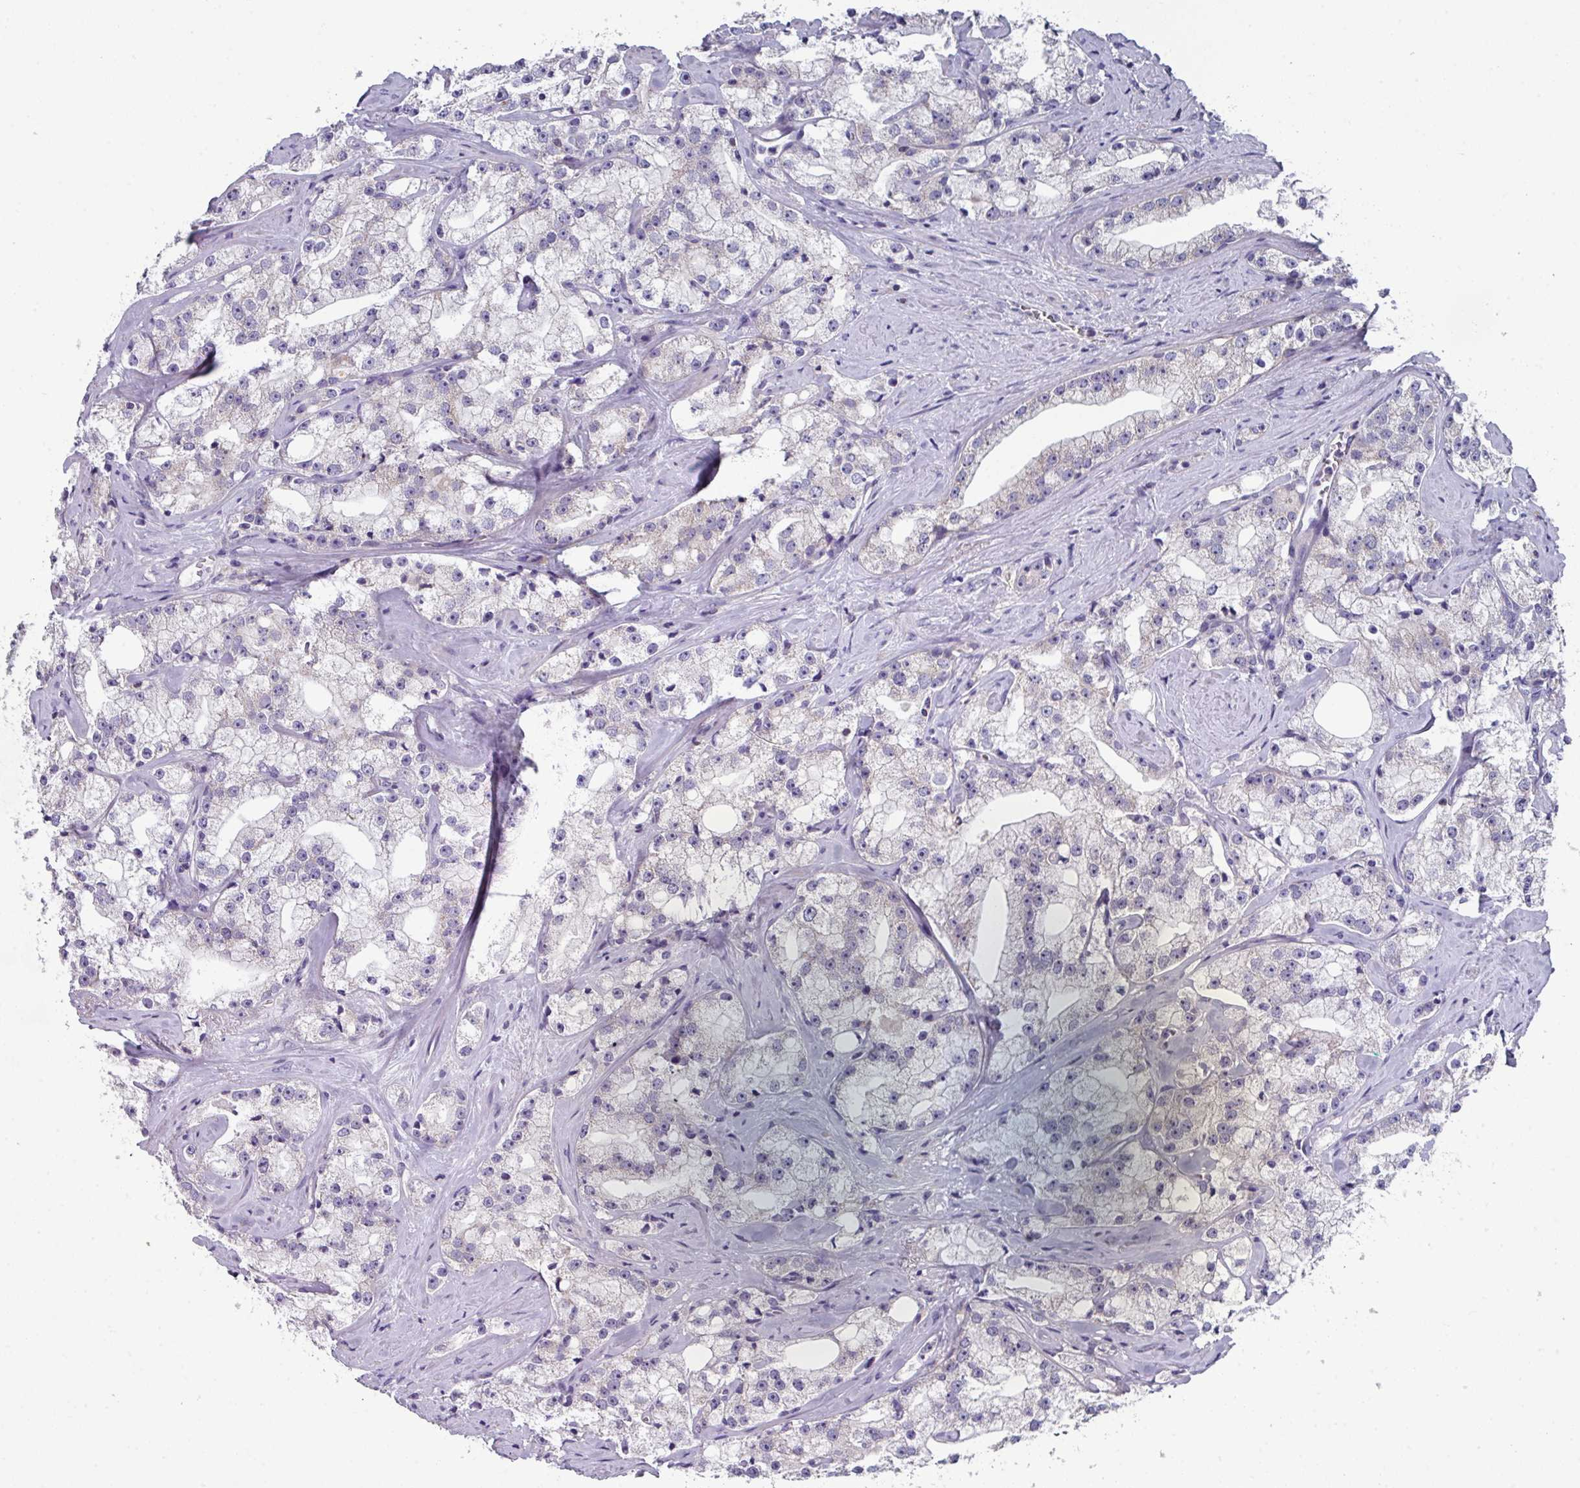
{"staining": {"intensity": "weak", "quantity": "25%-75%", "location": "cytoplasmic/membranous"}, "tissue": "prostate cancer", "cell_type": "Tumor cells", "image_type": "cancer", "snomed": [{"axis": "morphology", "description": "Adenocarcinoma, High grade"}, {"axis": "topography", "description": "Prostate"}], "caption": "Immunohistochemical staining of prostate high-grade adenocarcinoma reveals weak cytoplasmic/membranous protein staining in about 25%-75% of tumor cells.", "gene": "DCAF12L2", "patient": {"sex": "male", "age": 64}}